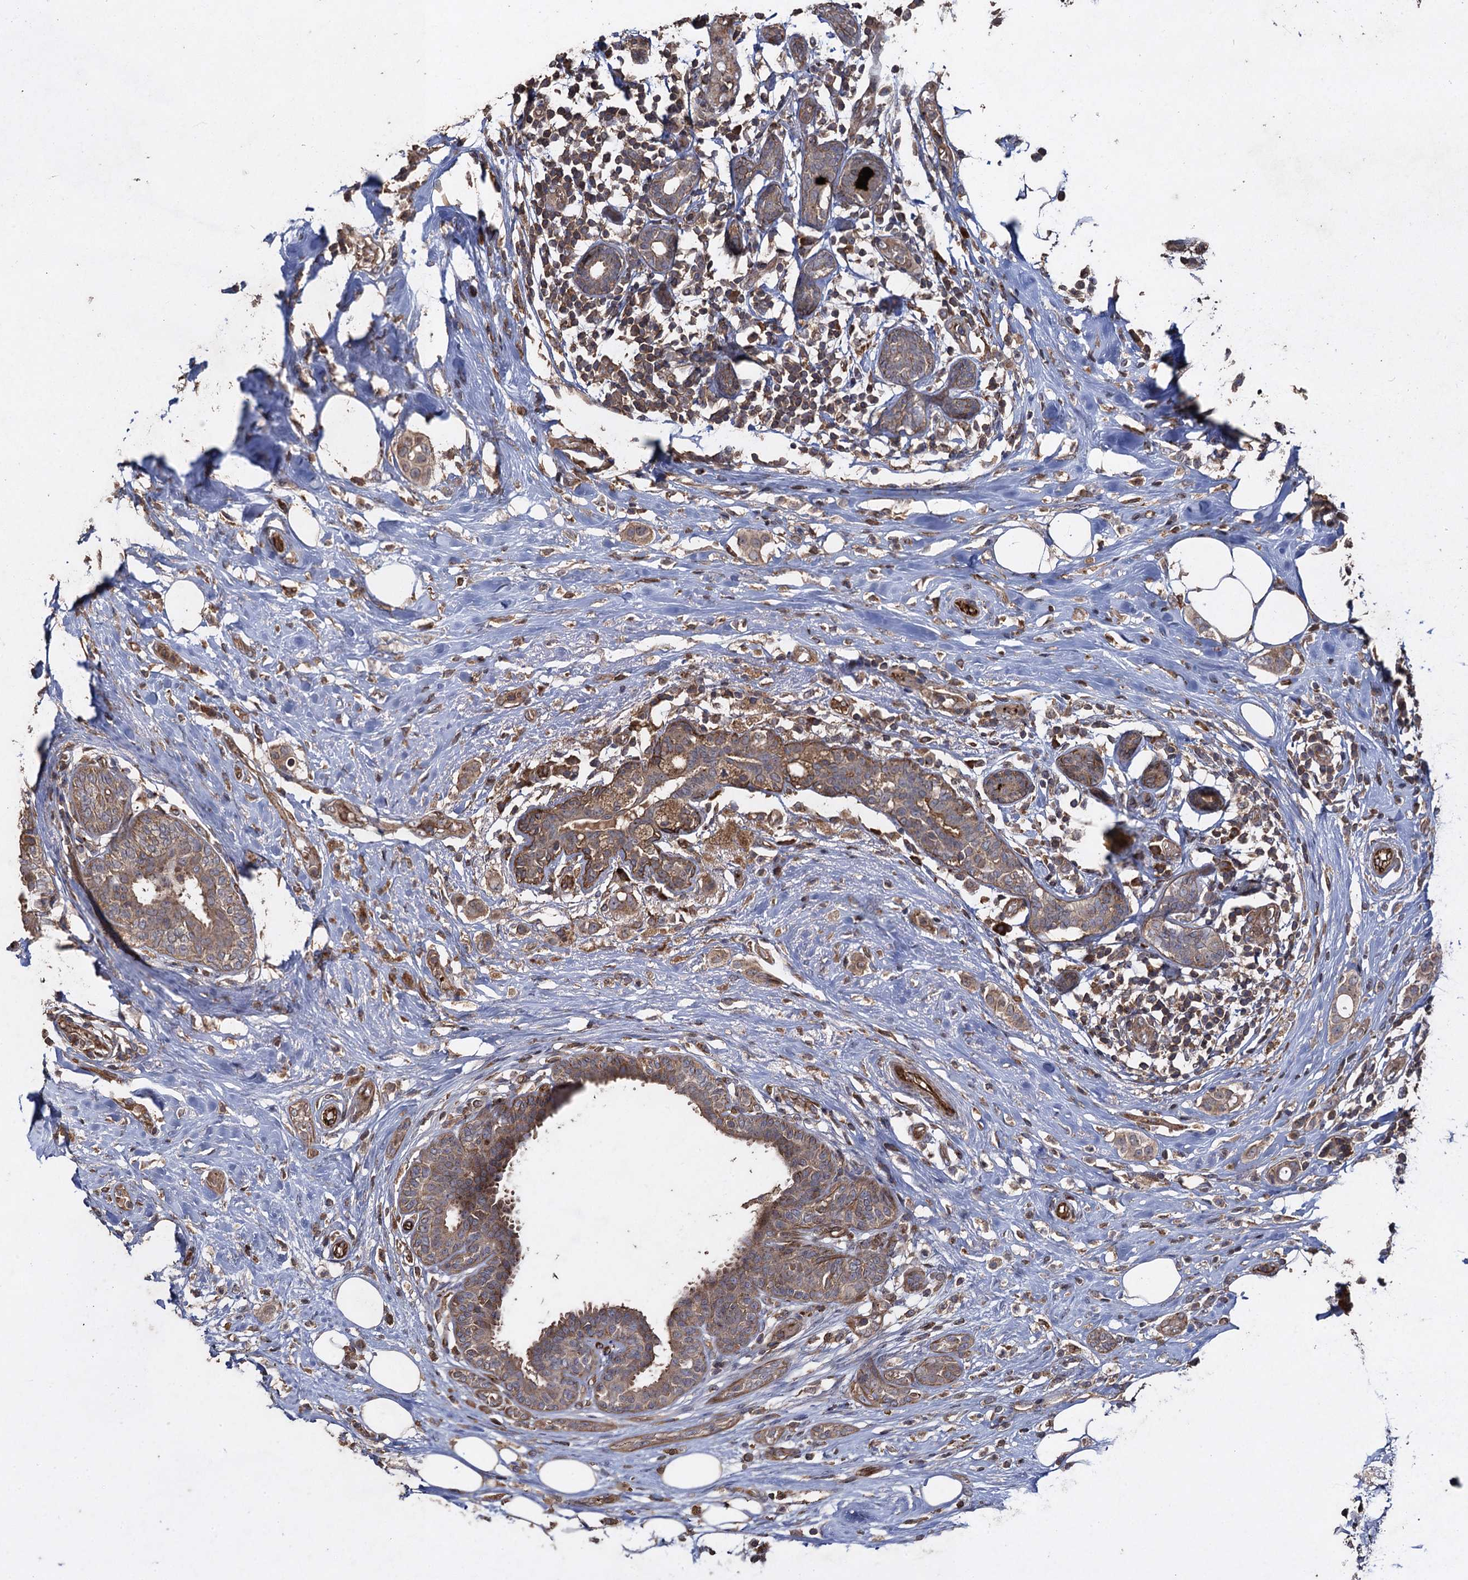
{"staining": {"intensity": "moderate", "quantity": ">75%", "location": "cytoplasmic/membranous"}, "tissue": "breast cancer", "cell_type": "Tumor cells", "image_type": "cancer", "snomed": [{"axis": "morphology", "description": "Lobular carcinoma"}, {"axis": "topography", "description": "Breast"}], "caption": "Immunohistochemistry (IHC) micrograph of neoplastic tissue: breast cancer (lobular carcinoma) stained using IHC displays medium levels of moderate protein expression localized specifically in the cytoplasmic/membranous of tumor cells, appearing as a cytoplasmic/membranous brown color.", "gene": "TXNDC11", "patient": {"sex": "female", "age": 51}}